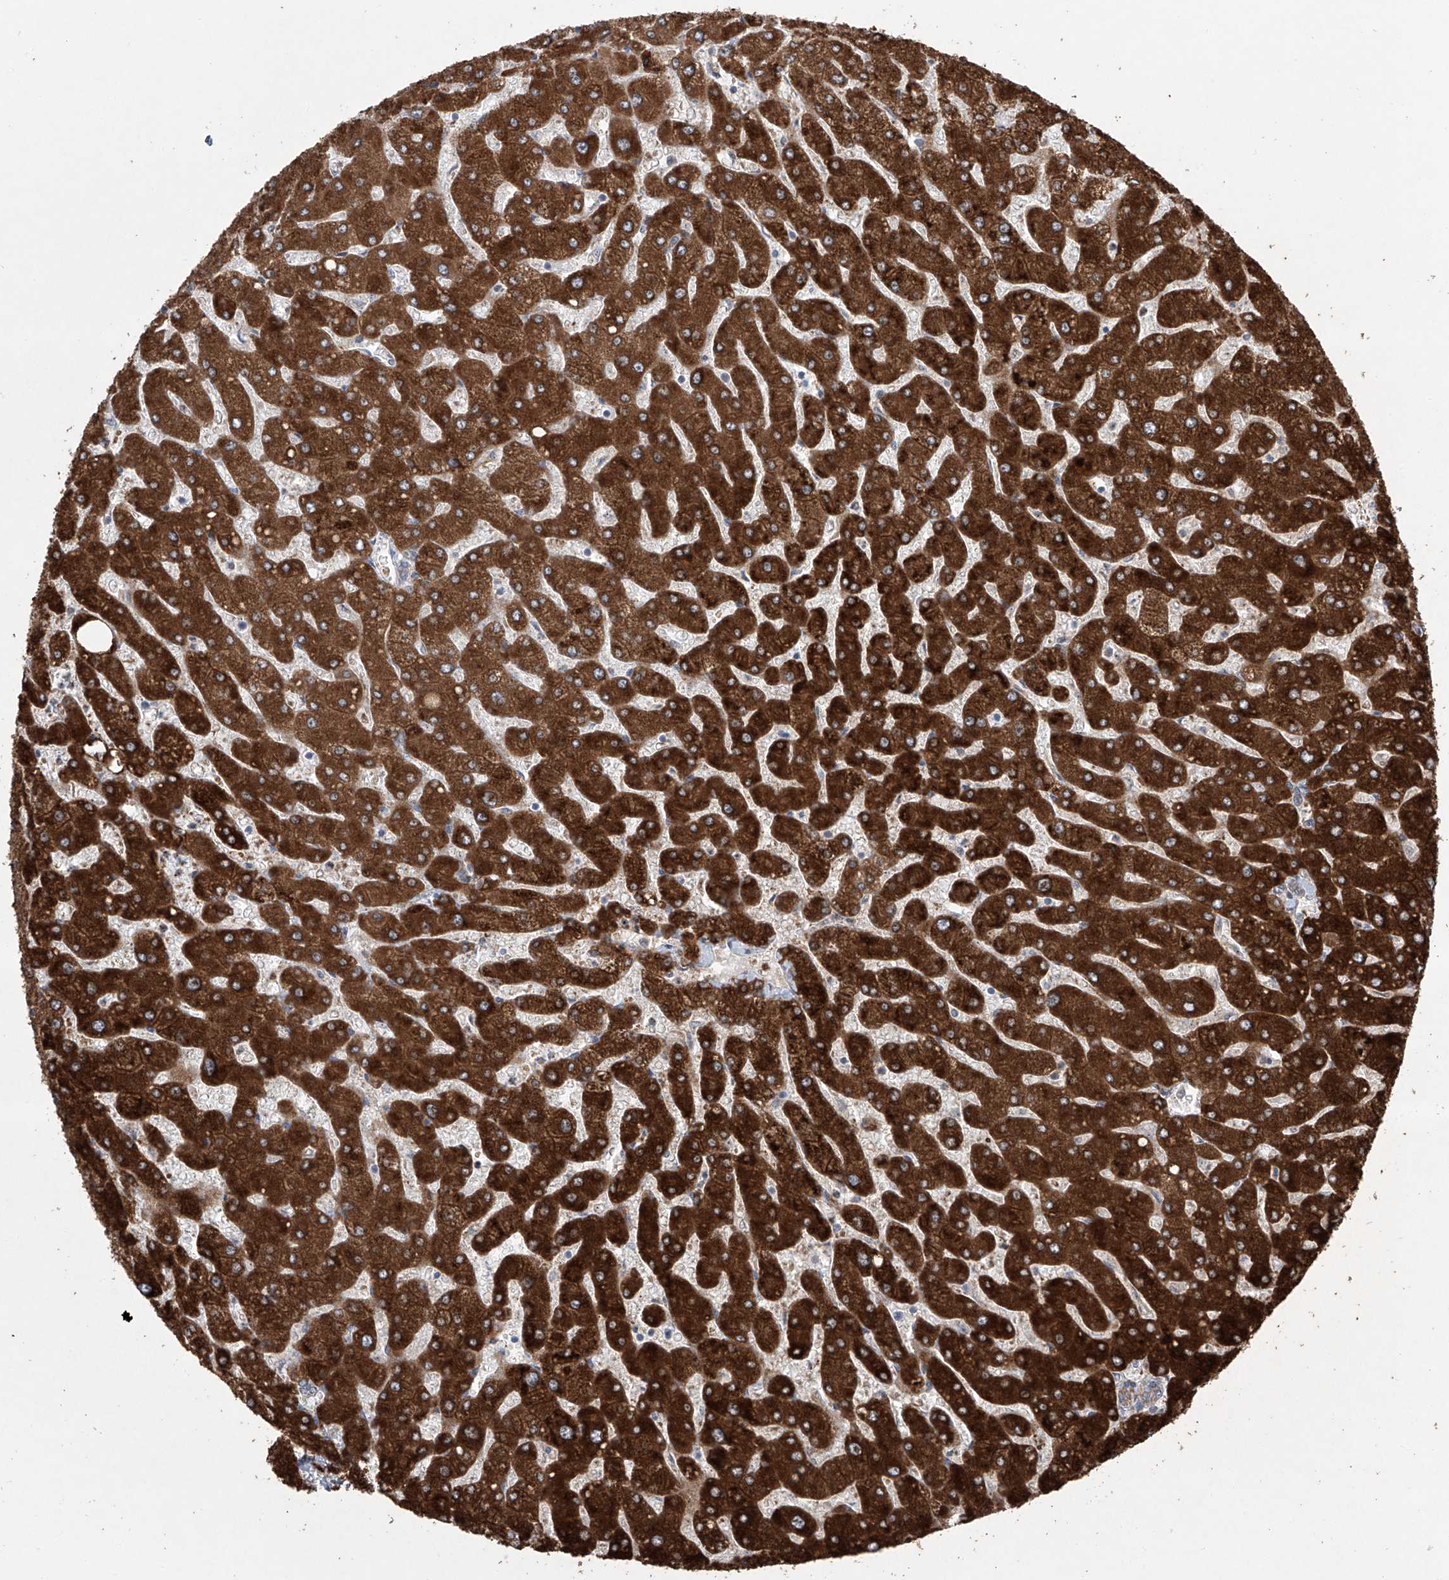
{"staining": {"intensity": "weak", "quantity": "25%-75%", "location": "cytoplasmic/membranous"}, "tissue": "liver", "cell_type": "Cholangiocytes", "image_type": "normal", "snomed": [{"axis": "morphology", "description": "Normal tissue, NOS"}, {"axis": "topography", "description": "Liver"}], "caption": "DAB immunohistochemical staining of unremarkable liver demonstrates weak cytoplasmic/membranous protein staining in about 25%-75% of cholangiocytes.", "gene": "KLC4", "patient": {"sex": "male", "age": 55}}